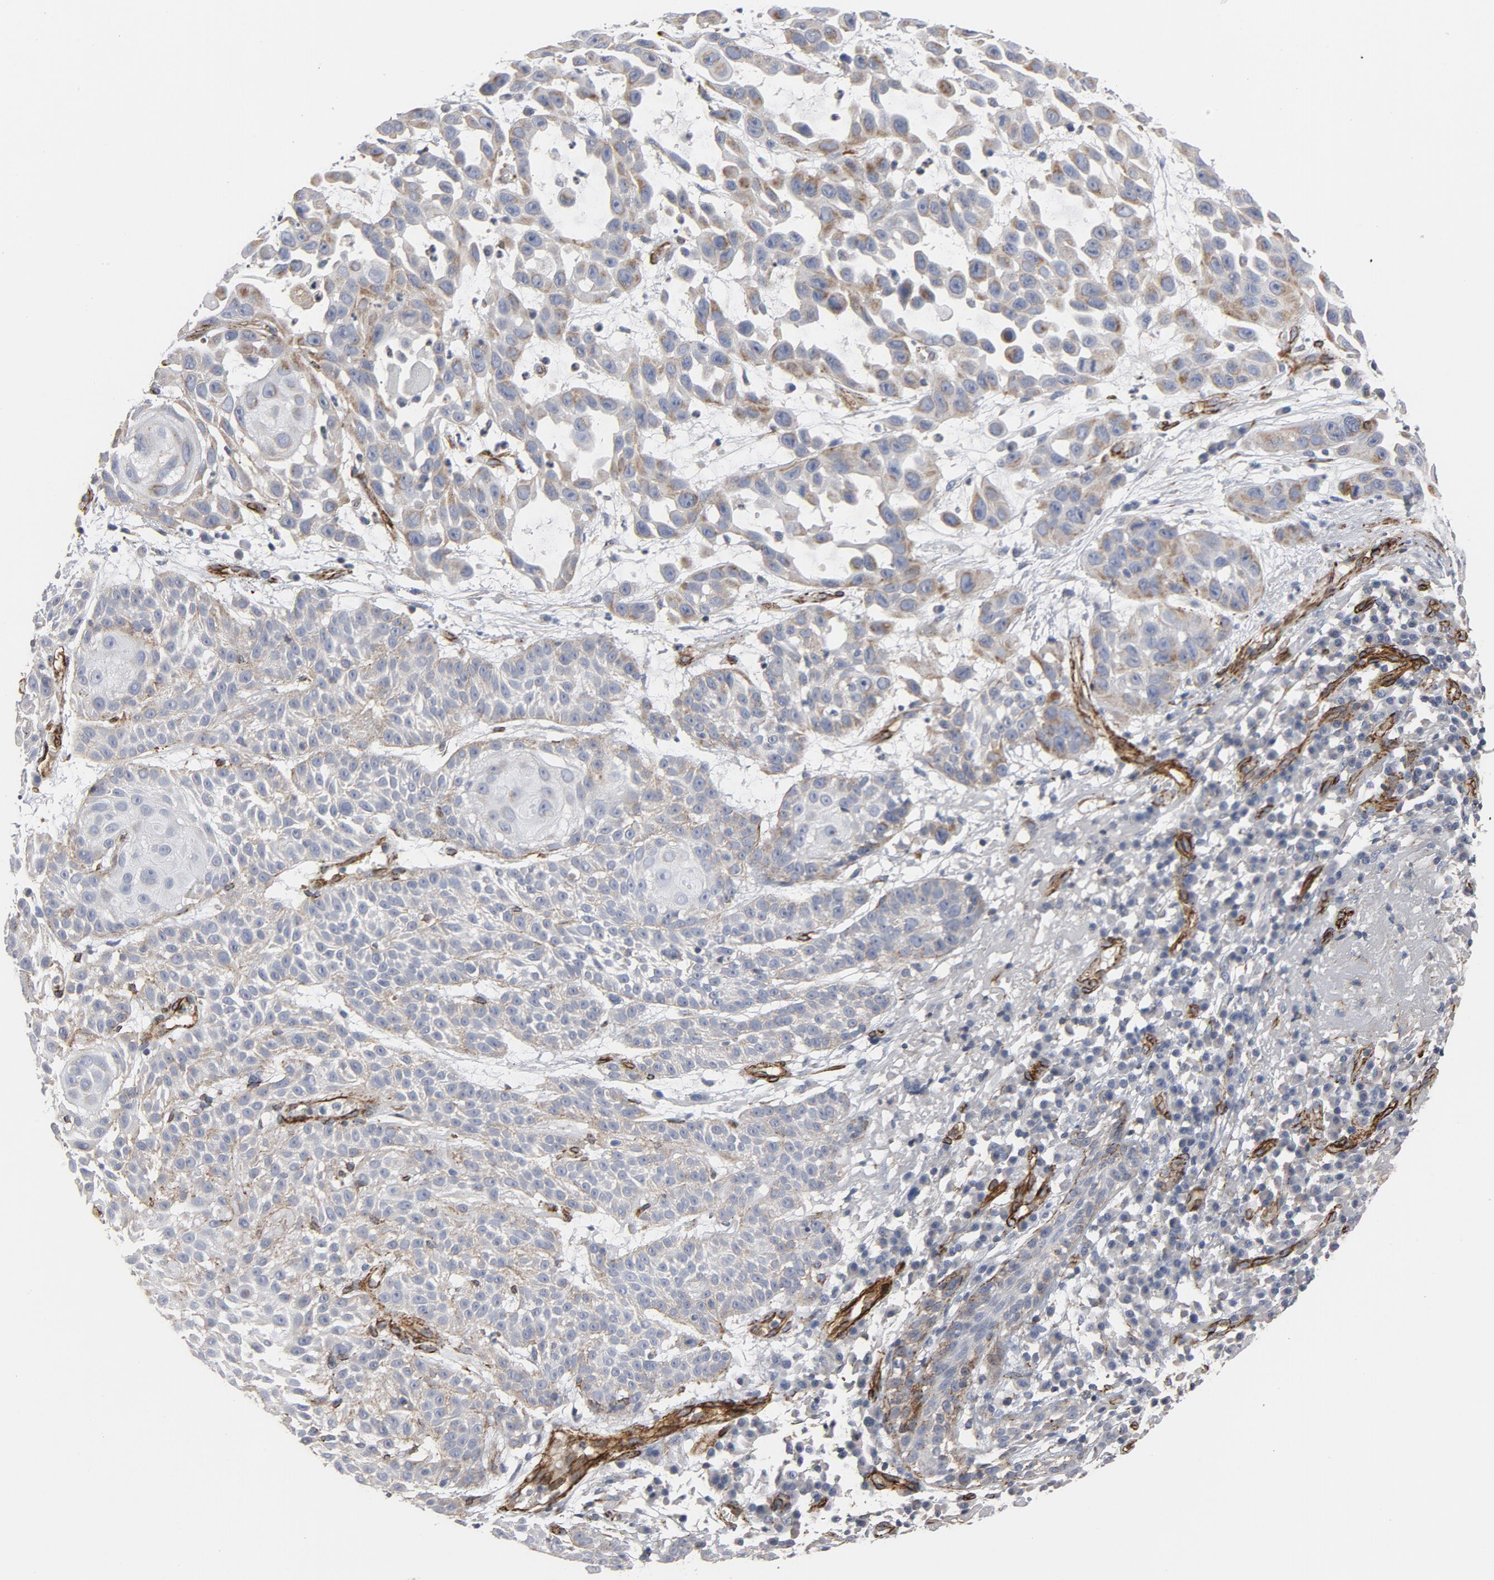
{"staining": {"intensity": "weak", "quantity": ">75%", "location": "cytoplasmic/membranous"}, "tissue": "skin cancer", "cell_type": "Tumor cells", "image_type": "cancer", "snomed": [{"axis": "morphology", "description": "Squamous cell carcinoma, NOS"}, {"axis": "topography", "description": "Skin"}], "caption": "The micrograph displays a brown stain indicating the presence of a protein in the cytoplasmic/membranous of tumor cells in squamous cell carcinoma (skin).", "gene": "GNG2", "patient": {"sex": "male", "age": 81}}